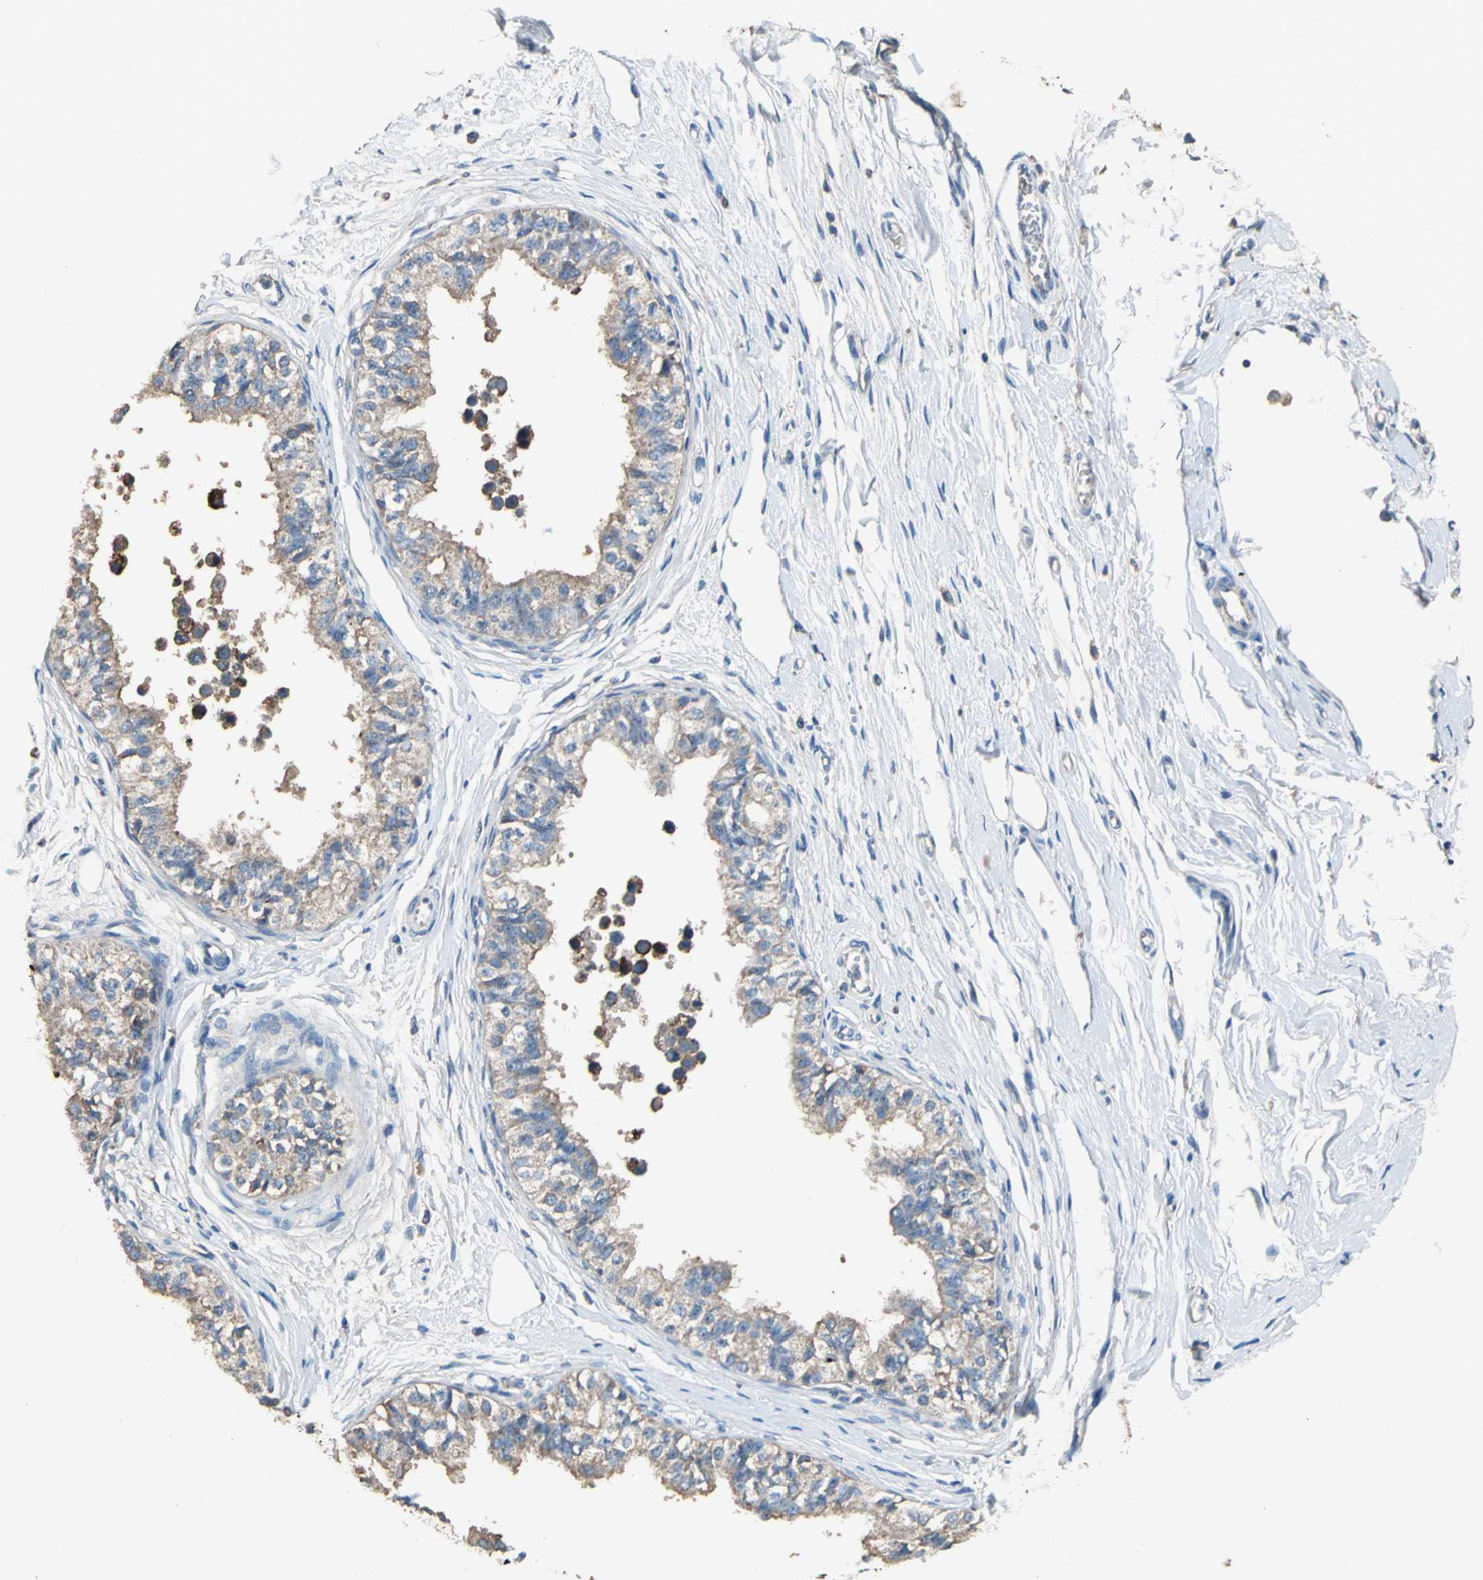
{"staining": {"intensity": "moderate", "quantity": ">75%", "location": "cytoplasmic/membranous"}, "tissue": "epididymis", "cell_type": "Glandular cells", "image_type": "normal", "snomed": [{"axis": "morphology", "description": "Normal tissue, NOS"}, {"axis": "morphology", "description": "Adenocarcinoma, metastatic, NOS"}, {"axis": "topography", "description": "Testis"}, {"axis": "topography", "description": "Epididymis"}], "caption": "Protein expression analysis of benign human epididymis reveals moderate cytoplasmic/membranous positivity in approximately >75% of glandular cells. Using DAB (brown) and hematoxylin (blue) stains, captured at high magnification using brightfield microscopy.", "gene": "HEPH", "patient": {"sex": "male", "age": 26}}